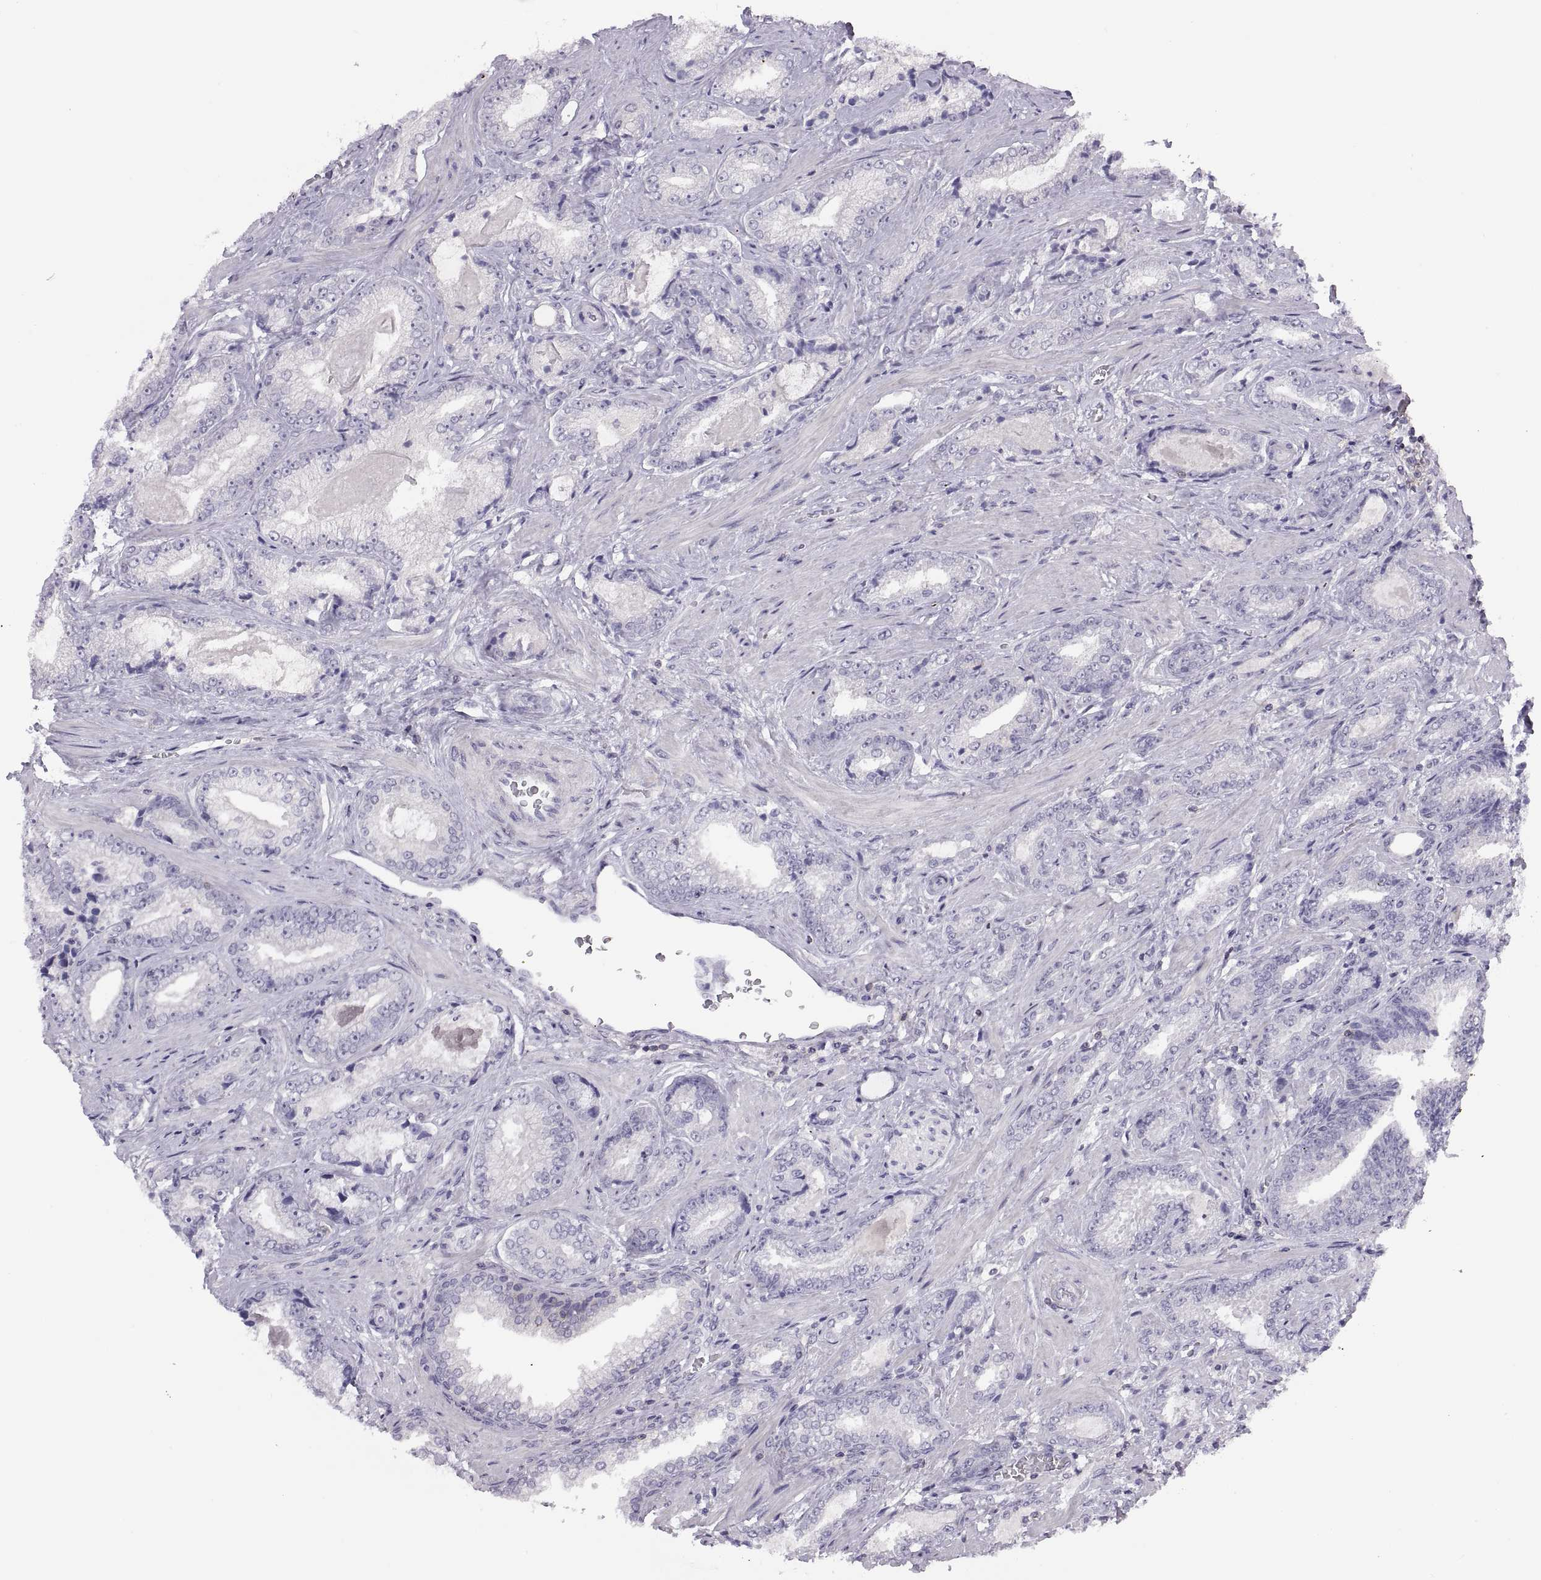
{"staining": {"intensity": "negative", "quantity": "none", "location": "none"}, "tissue": "prostate cancer", "cell_type": "Tumor cells", "image_type": "cancer", "snomed": [{"axis": "morphology", "description": "Adenocarcinoma, Low grade"}, {"axis": "topography", "description": "Prostate"}], "caption": "The photomicrograph demonstrates no staining of tumor cells in low-grade adenocarcinoma (prostate).", "gene": "TTC21A", "patient": {"sex": "male", "age": 61}}